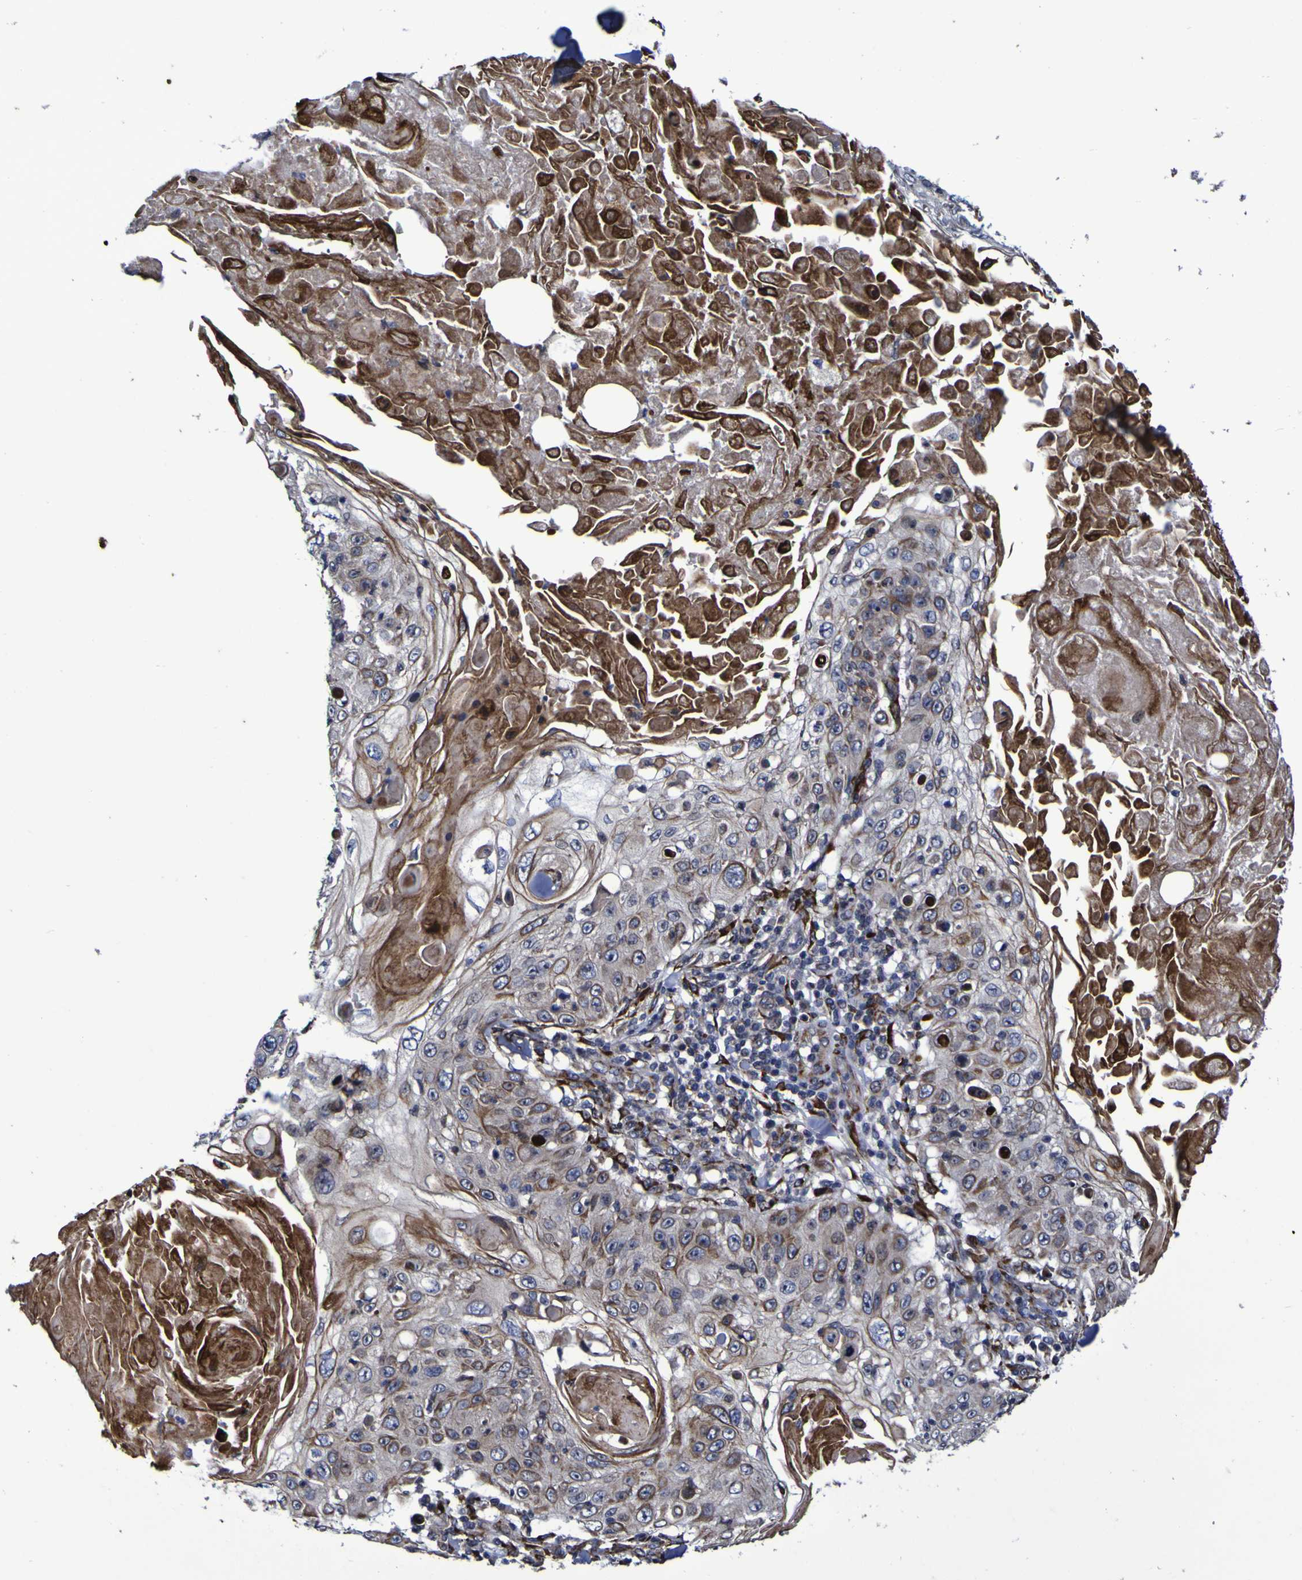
{"staining": {"intensity": "weak", "quantity": "<25%", "location": "cytoplasmic/membranous"}, "tissue": "skin cancer", "cell_type": "Tumor cells", "image_type": "cancer", "snomed": [{"axis": "morphology", "description": "Squamous cell carcinoma, NOS"}, {"axis": "topography", "description": "Skin"}], "caption": "This is a micrograph of immunohistochemistry staining of skin cancer (squamous cell carcinoma), which shows no staining in tumor cells. (DAB immunohistochemistry (IHC) with hematoxylin counter stain).", "gene": "P3H1", "patient": {"sex": "male", "age": 86}}